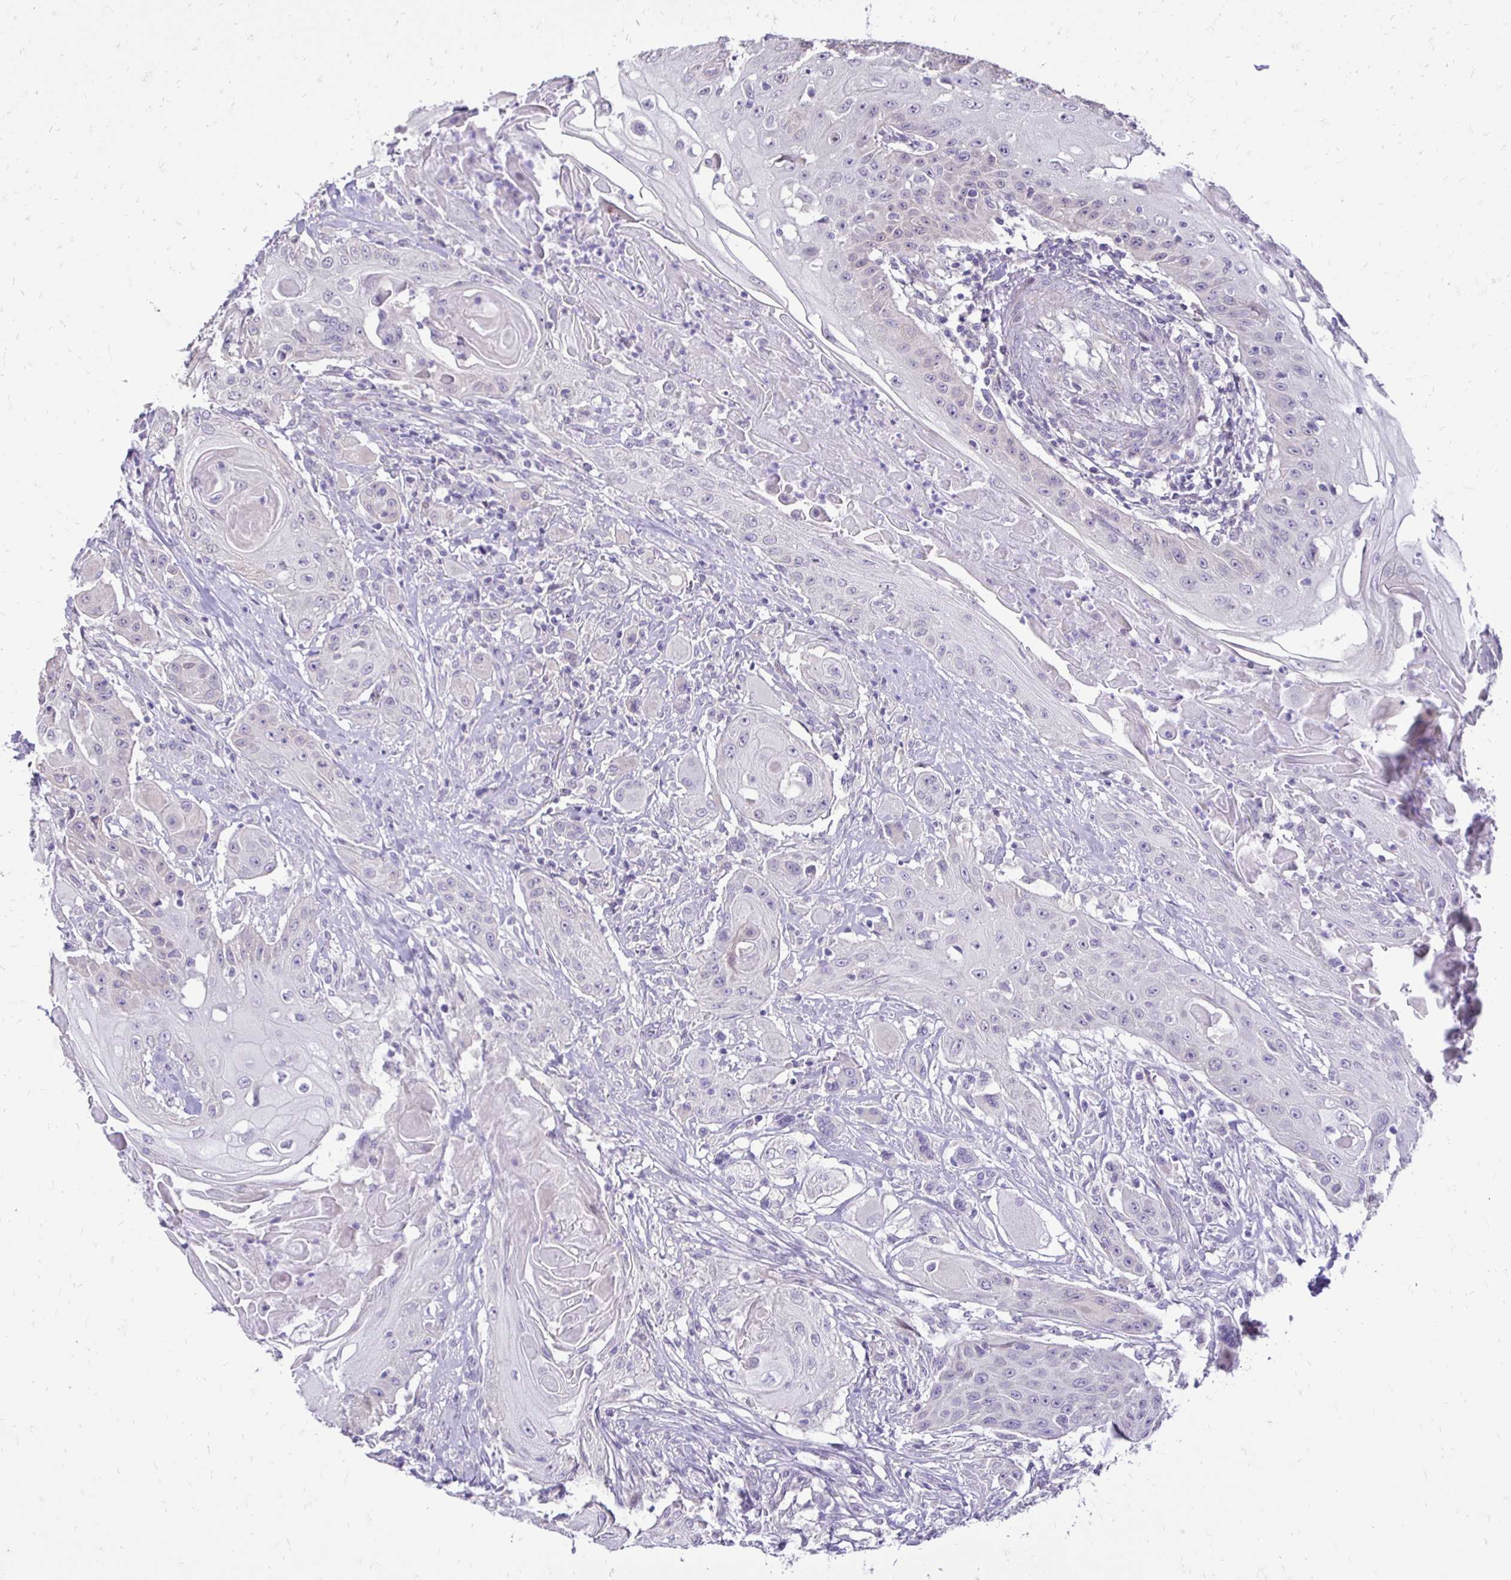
{"staining": {"intensity": "negative", "quantity": "none", "location": "none"}, "tissue": "head and neck cancer", "cell_type": "Tumor cells", "image_type": "cancer", "snomed": [{"axis": "morphology", "description": "Squamous cell carcinoma, NOS"}, {"axis": "topography", "description": "Oral tissue"}, {"axis": "topography", "description": "Head-Neck"}, {"axis": "topography", "description": "Neck, NOS"}], "caption": "DAB (3,3'-diaminobenzidine) immunohistochemical staining of human head and neck cancer (squamous cell carcinoma) demonstrates no significant positivity in tumor cells.", "gene": "GAS2", "patient": {"sex": "female", "age": 55}}